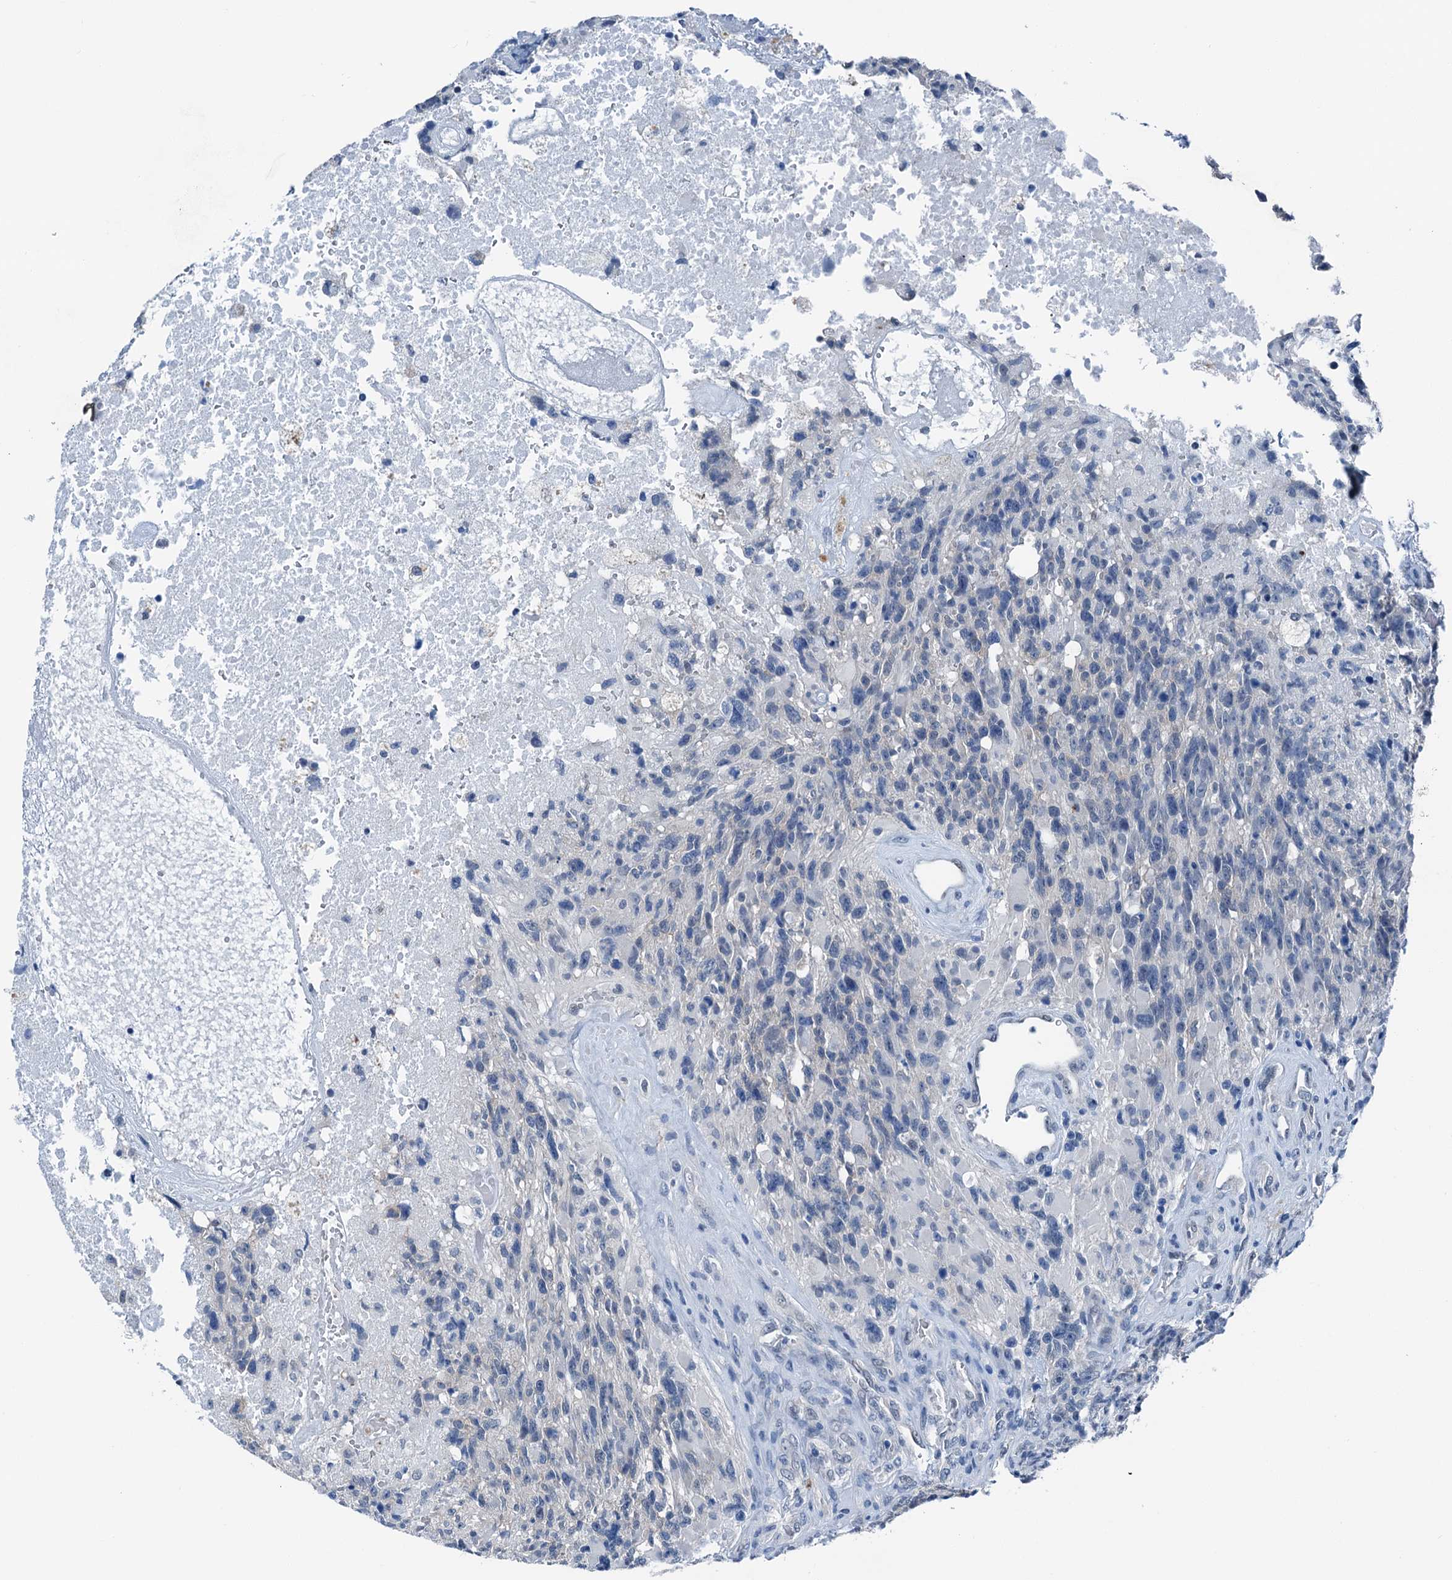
{"staining": {"intensity": "negative", "quantity": "none", "location": "none"}, "tissue": "glioma", "cell_type": "Tumor cells", "image_type": "cancer", "snomed": [{"axis": "morphology", "description": "Glioma, malignant, High grade"}, {"axis": "topography", "description": "Brain"}], "caption": "Micrograph shows no protein expression in tumor cells of malignant glioma (high-grade) tissue.", "gene": "CBLN3", "patient": {"sex": "male", "age": 76}}